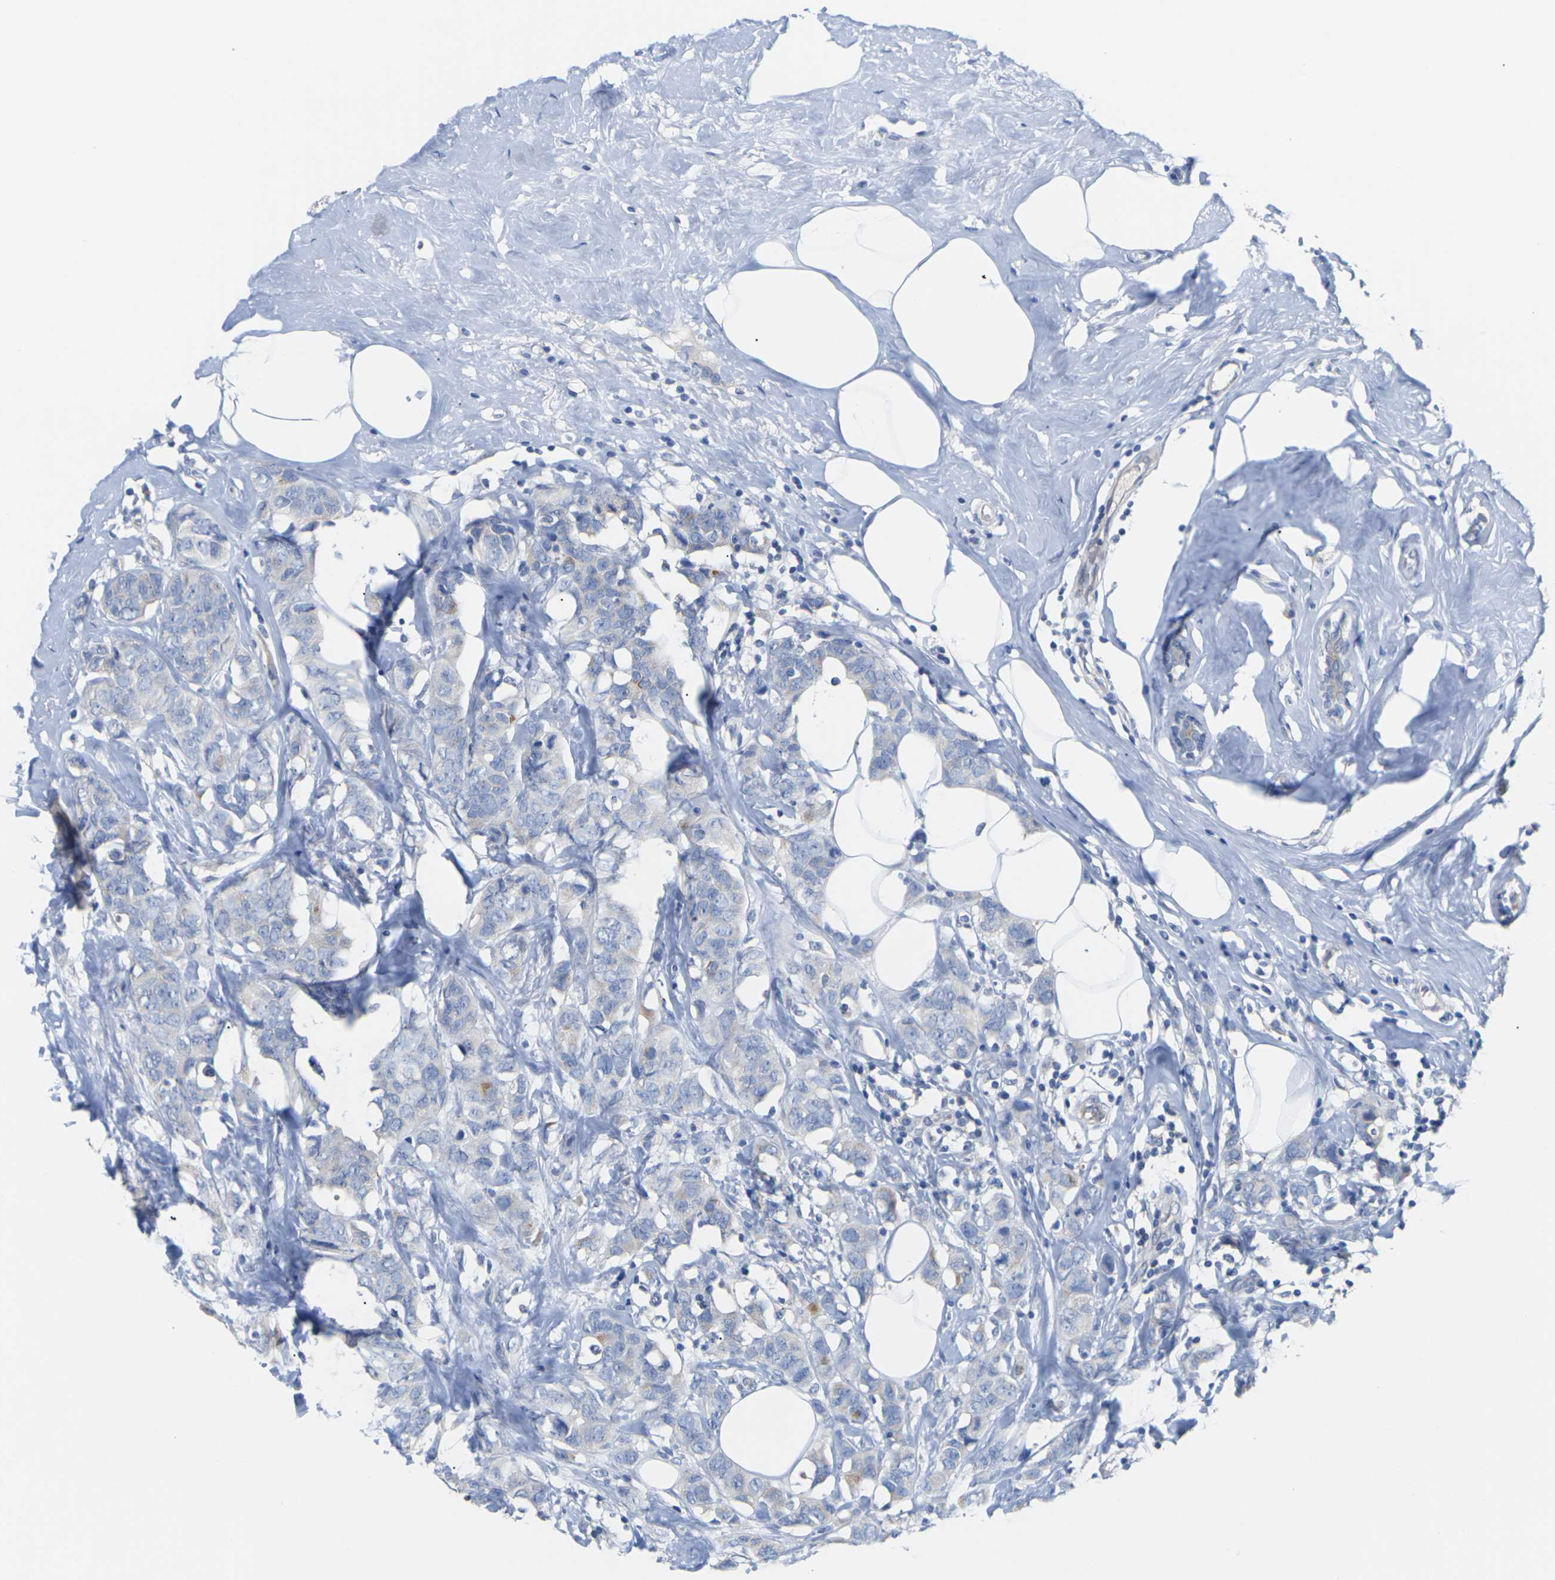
{"staining": {"intensity": "moderate", "quantity": "<25%", "location": "cytoplasmic/membranous"}, "tissue": "breast cancer", "cell_type": "Tumor cells", "image_type": "cancer", "snomed": [{"axis": "morphology", "description": "Normal tissue, NOS"}, {"axis": "morphology", "description": "Duct carcinoma"}, {"axis": "topography", "description": "Breast"}], "caption": "A photomicrograph of breast cancer stained for a protein exhibits moderate cytoplasmic/membranous brown staining in tumor cells.", "gene": "TMCO4", "patient": {"sex": "female", "age": 50}}